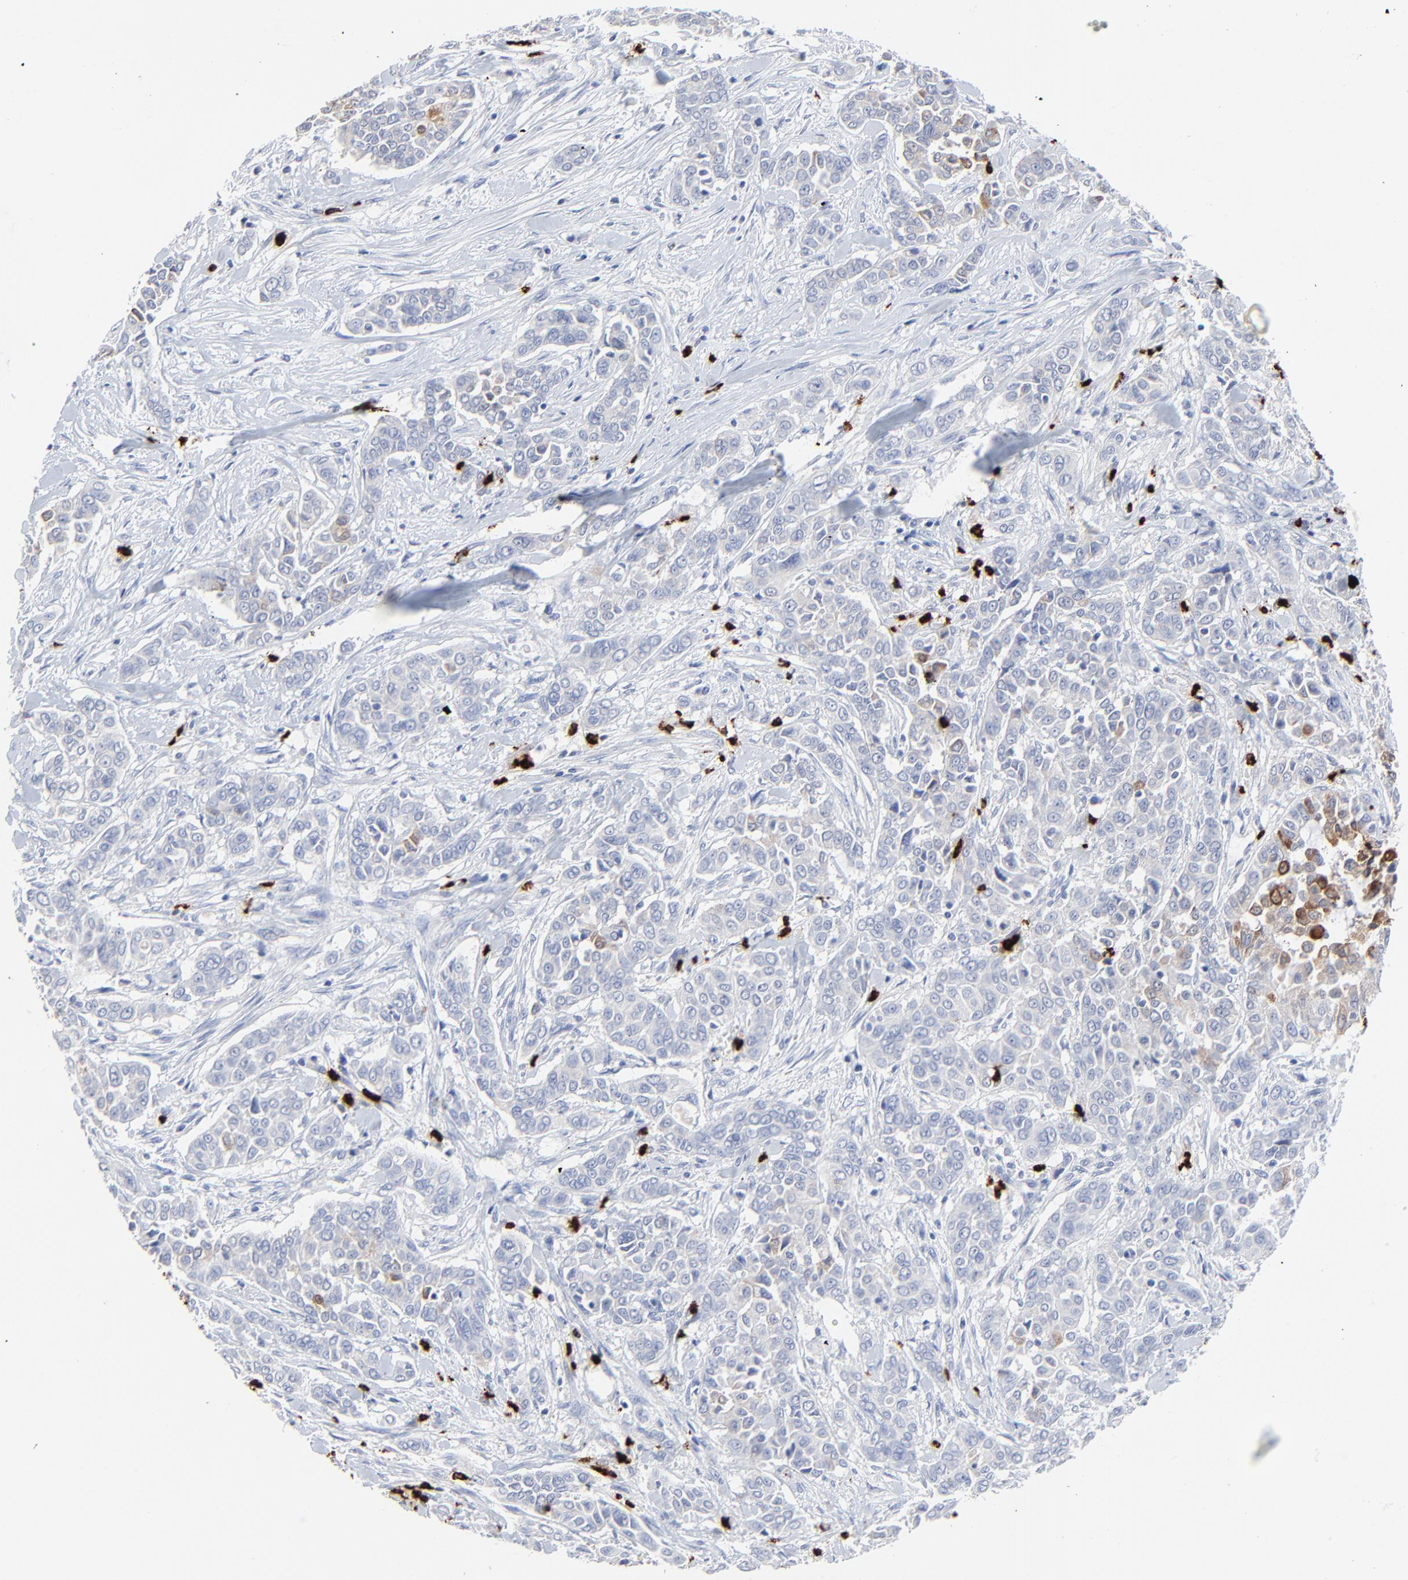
{"staining": {"intensity": "moderate", "quantity": "<25%", "location": "cytoplasmic/membranous"}, "tissue": "pancreatic cancer", "cell_type": "Tumor cells", "image_type": "cancer", "snomed": [{"axis": "morphology", "description": "Adenocarcinoma, NOS"}, {"axis": "topography", "description": "Pancreas"}], "caption": "Immunohistochemistry (IHC) histopathology image of neoplastic tissue: human pancreatic cancer (adenocarcinoma) stained using immunohistochemistry (IHC) shows low levels of moderate protein expression localized specifically in the cytoplasmic/membranous of tumor cells, appearing as a cytoplasmic/membranous brown color.", "gene": "LCN2", "patient": {"sex": "female", "age": 52}}